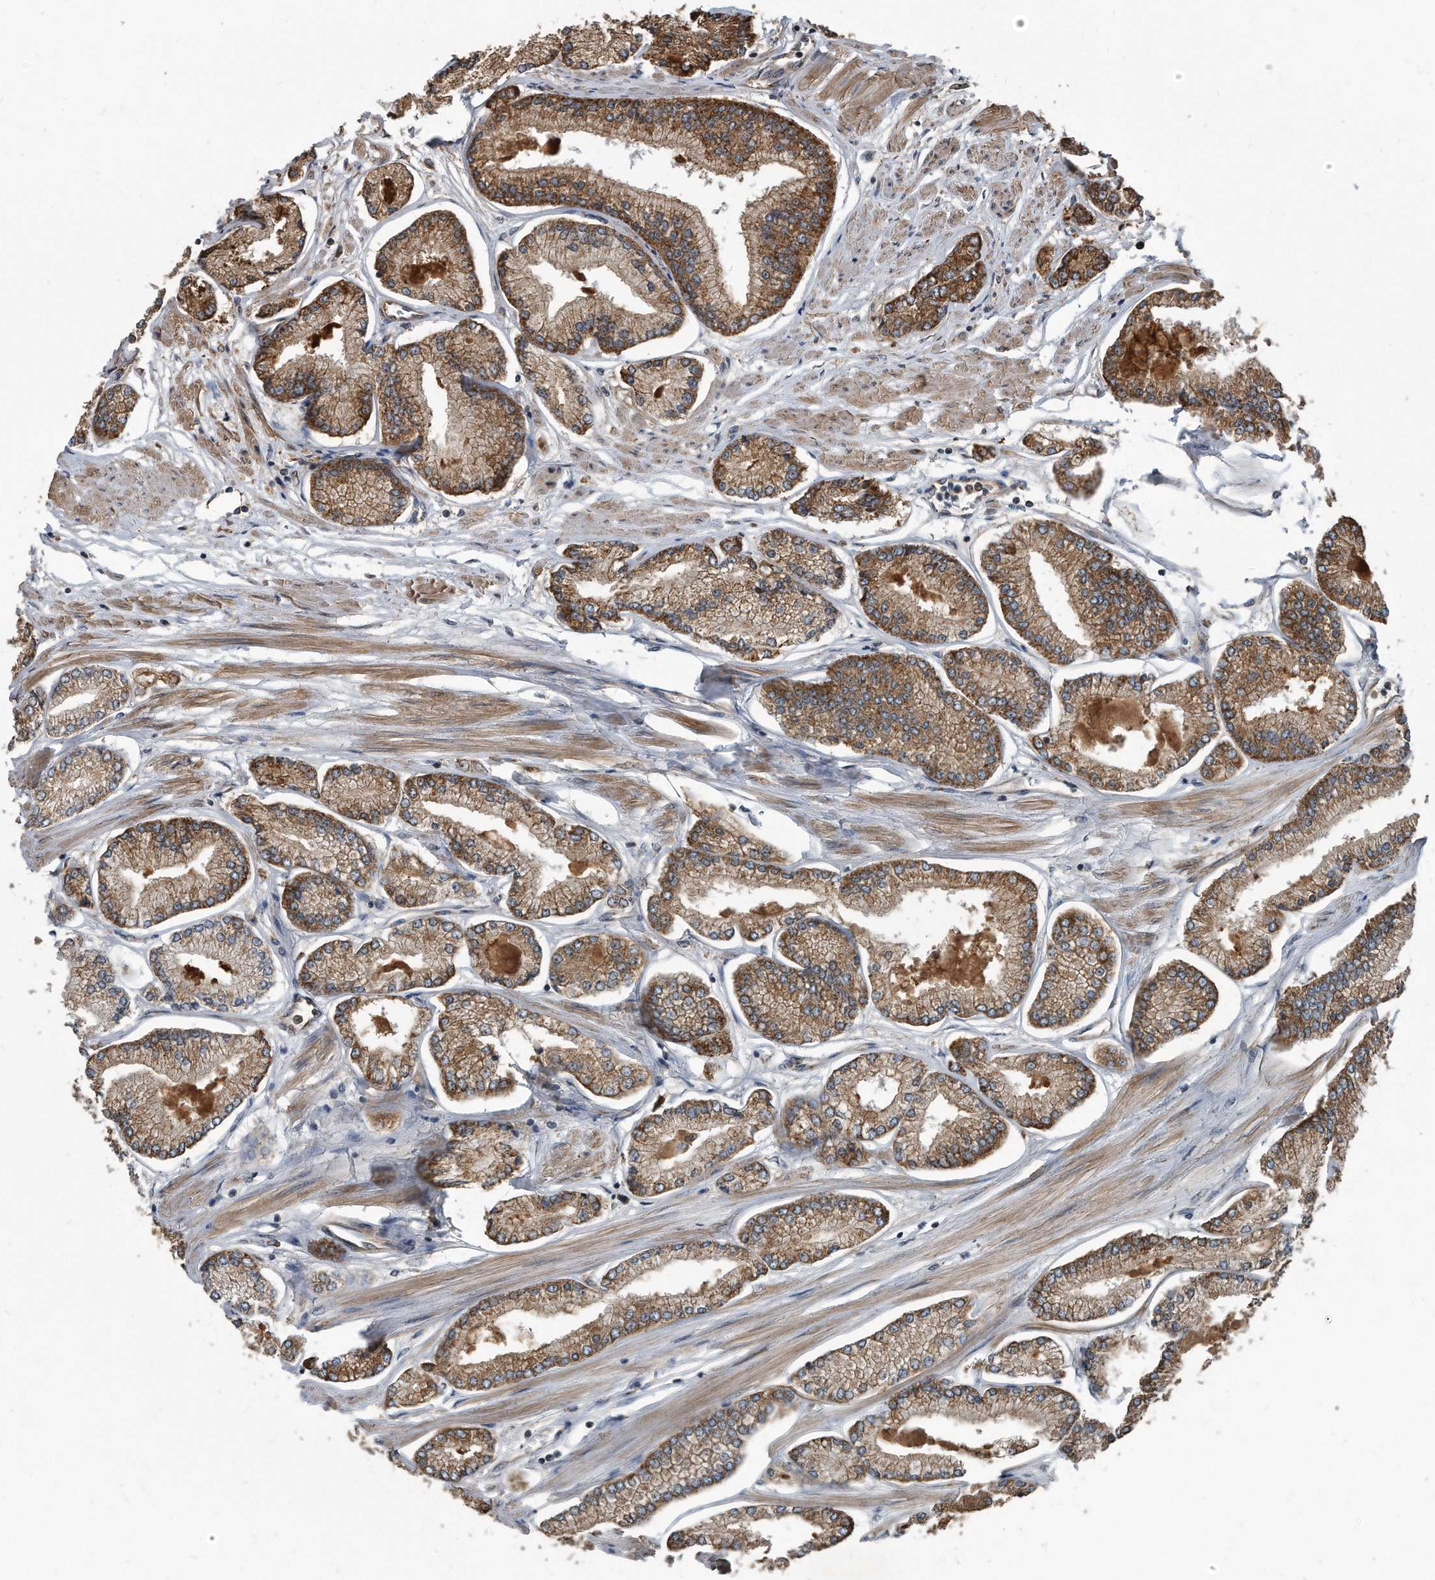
{"staining": {"intensity": "moderate", "quantity": ">75%", "location": "cytoplasmic/membranous"}, "tissue": "prostate cancer", "cell_type": "Tumor cells", "image_type": "cancer", "snomed": [{"axis": "morphology", "description": "Adenocarcinoma, Low grade"}, {"axis": "topography", "description": "Prostate"}], "caption": "The histopathology image reveals immunohistochemical staining of prostate adenocarcinoma (low-grade). There is moderate cytoplasmic/membranous positivity is appreciated in about >75% of tumor cells.", "gene": "FAM136A", "patient": {"sex": "male", "age": 52}}